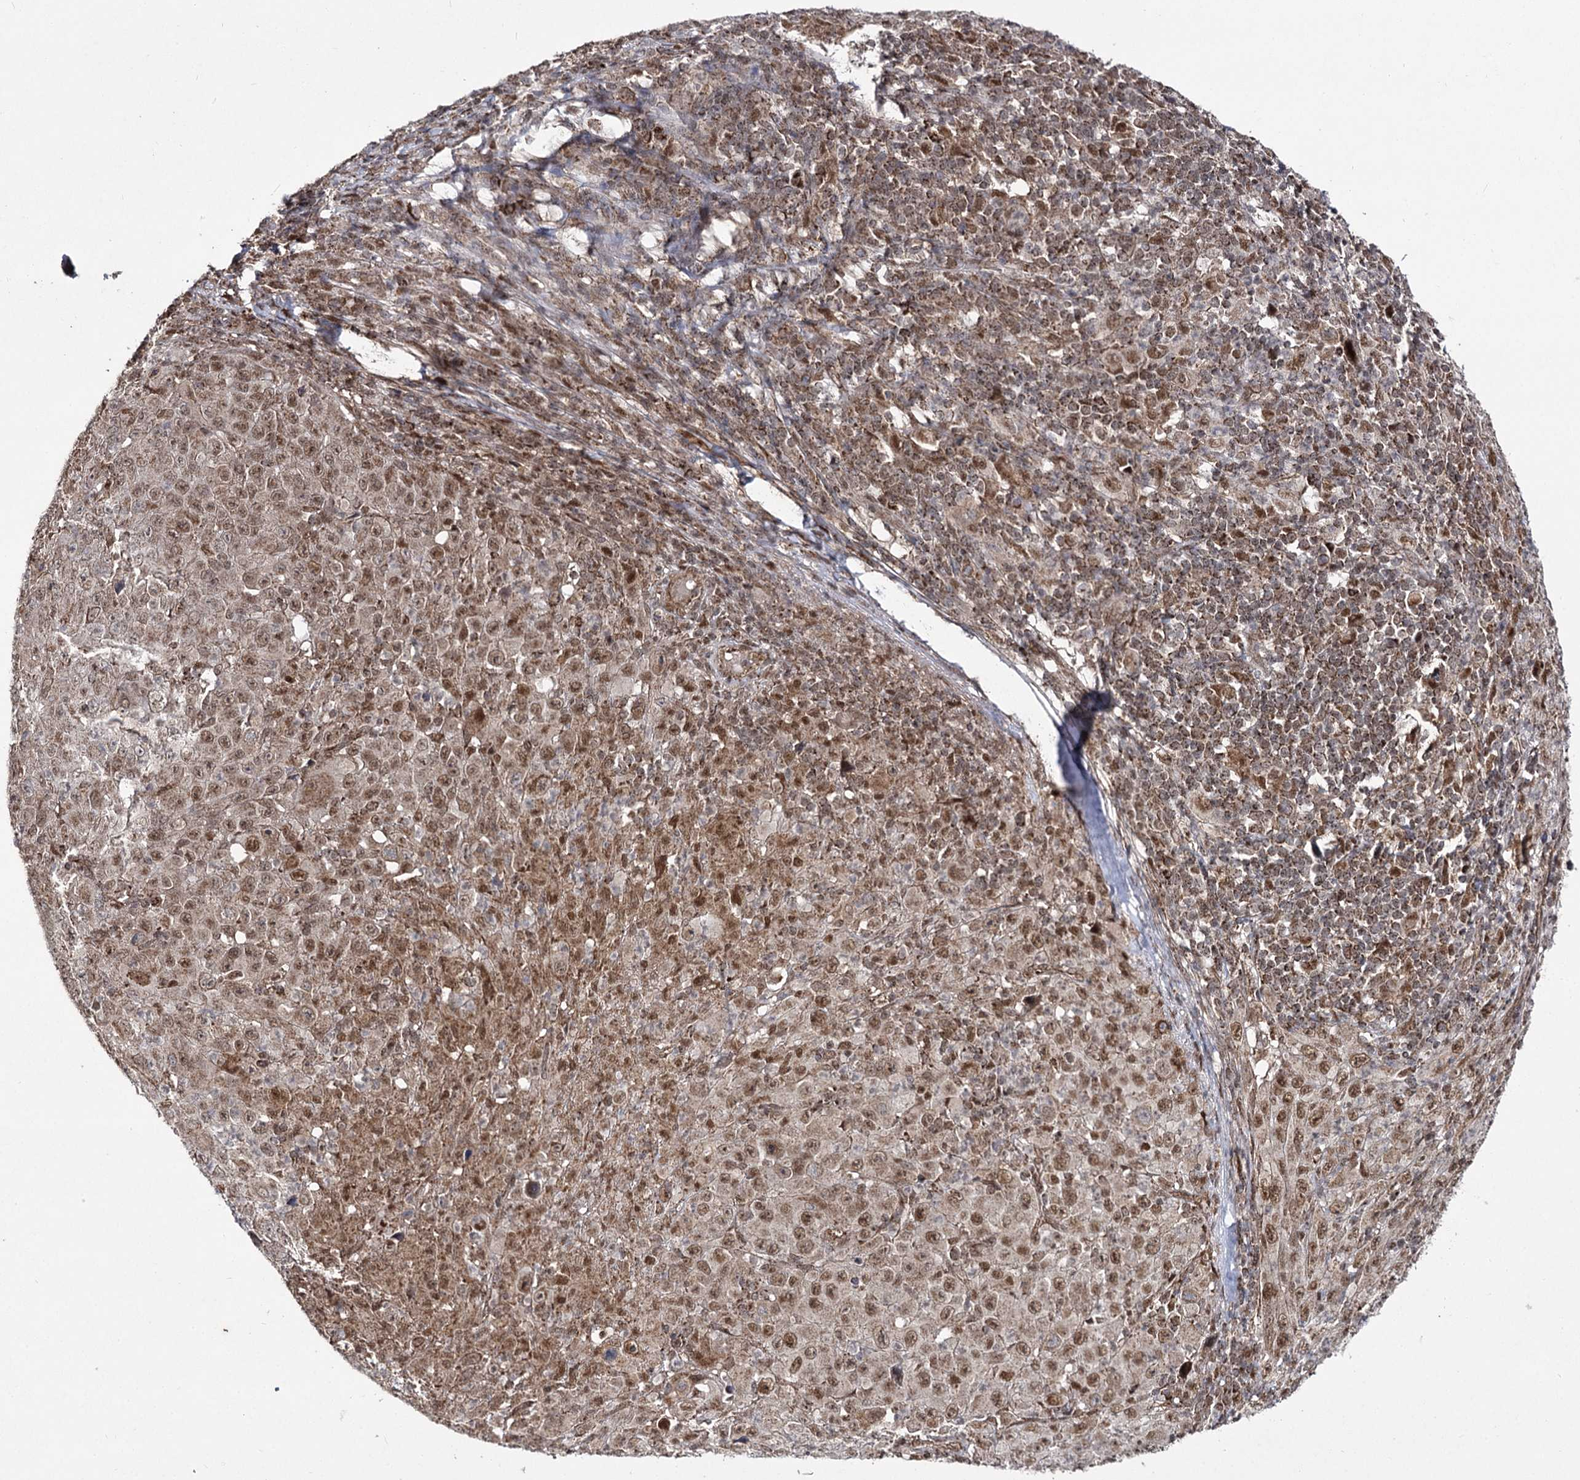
{"staining": {"intensity": "moderate", "quantity": ">75%", "location": "nuclear"}, "tissue": "melanoma", "cell_type": "Tumor cells", "image_type": "cancer", "snomed": [{"axis": "morphology", "description": "Malignant melanoma, Metastatic site"}, {"axis": "topography", "description": "Skin"}], "caption": "Immunohistochemical staining of human melanoma demonstrates medium levels of moderate nuclear expression in approximately >75% of tumor cells.", "gene": "SLC4A1AP", "patient": {"sex": "female", "age": 56}}